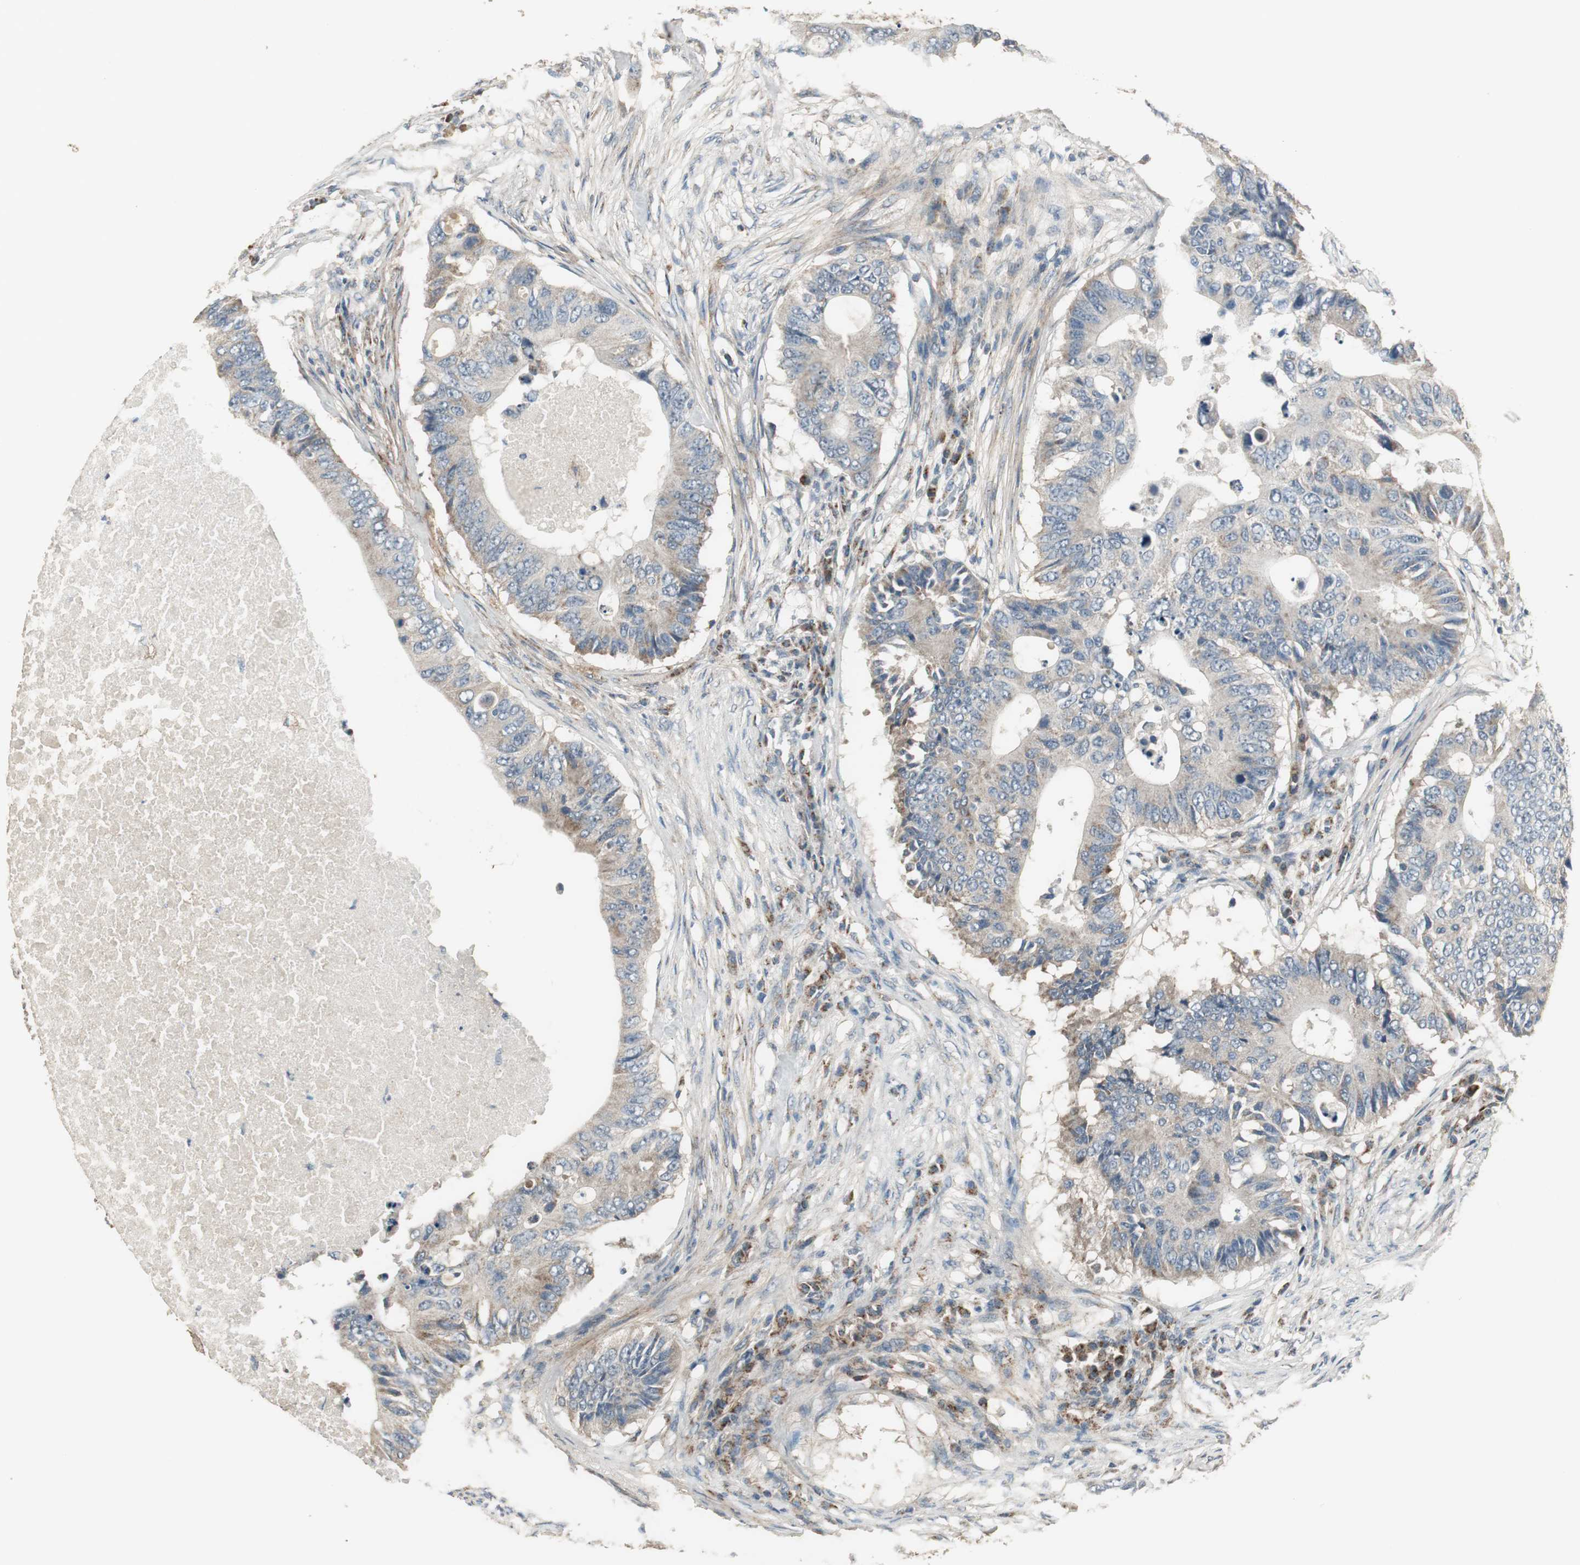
{"staining": {"intensity": "weak", "quantity": ">75%", "location": "cytoplasmic/membranous"}, "tissue": "colorectal cancer", "cell_type": "Tumor cells", "image_type": "cancer", "snomed": [{"axis": "morphology", "description": "Adenocarcinoma, NOS"}, {"axis": "topography", "description": "Colon"}], "caption": "Colorectal cancer (adenocarcinoma) stained for a protein (brown) shows weak cytoplasmic/membranous positive staining in approximately >75% of tumor cells.", "gene": "MSTO1", "patient": {"sex": "male", "age": 71}}